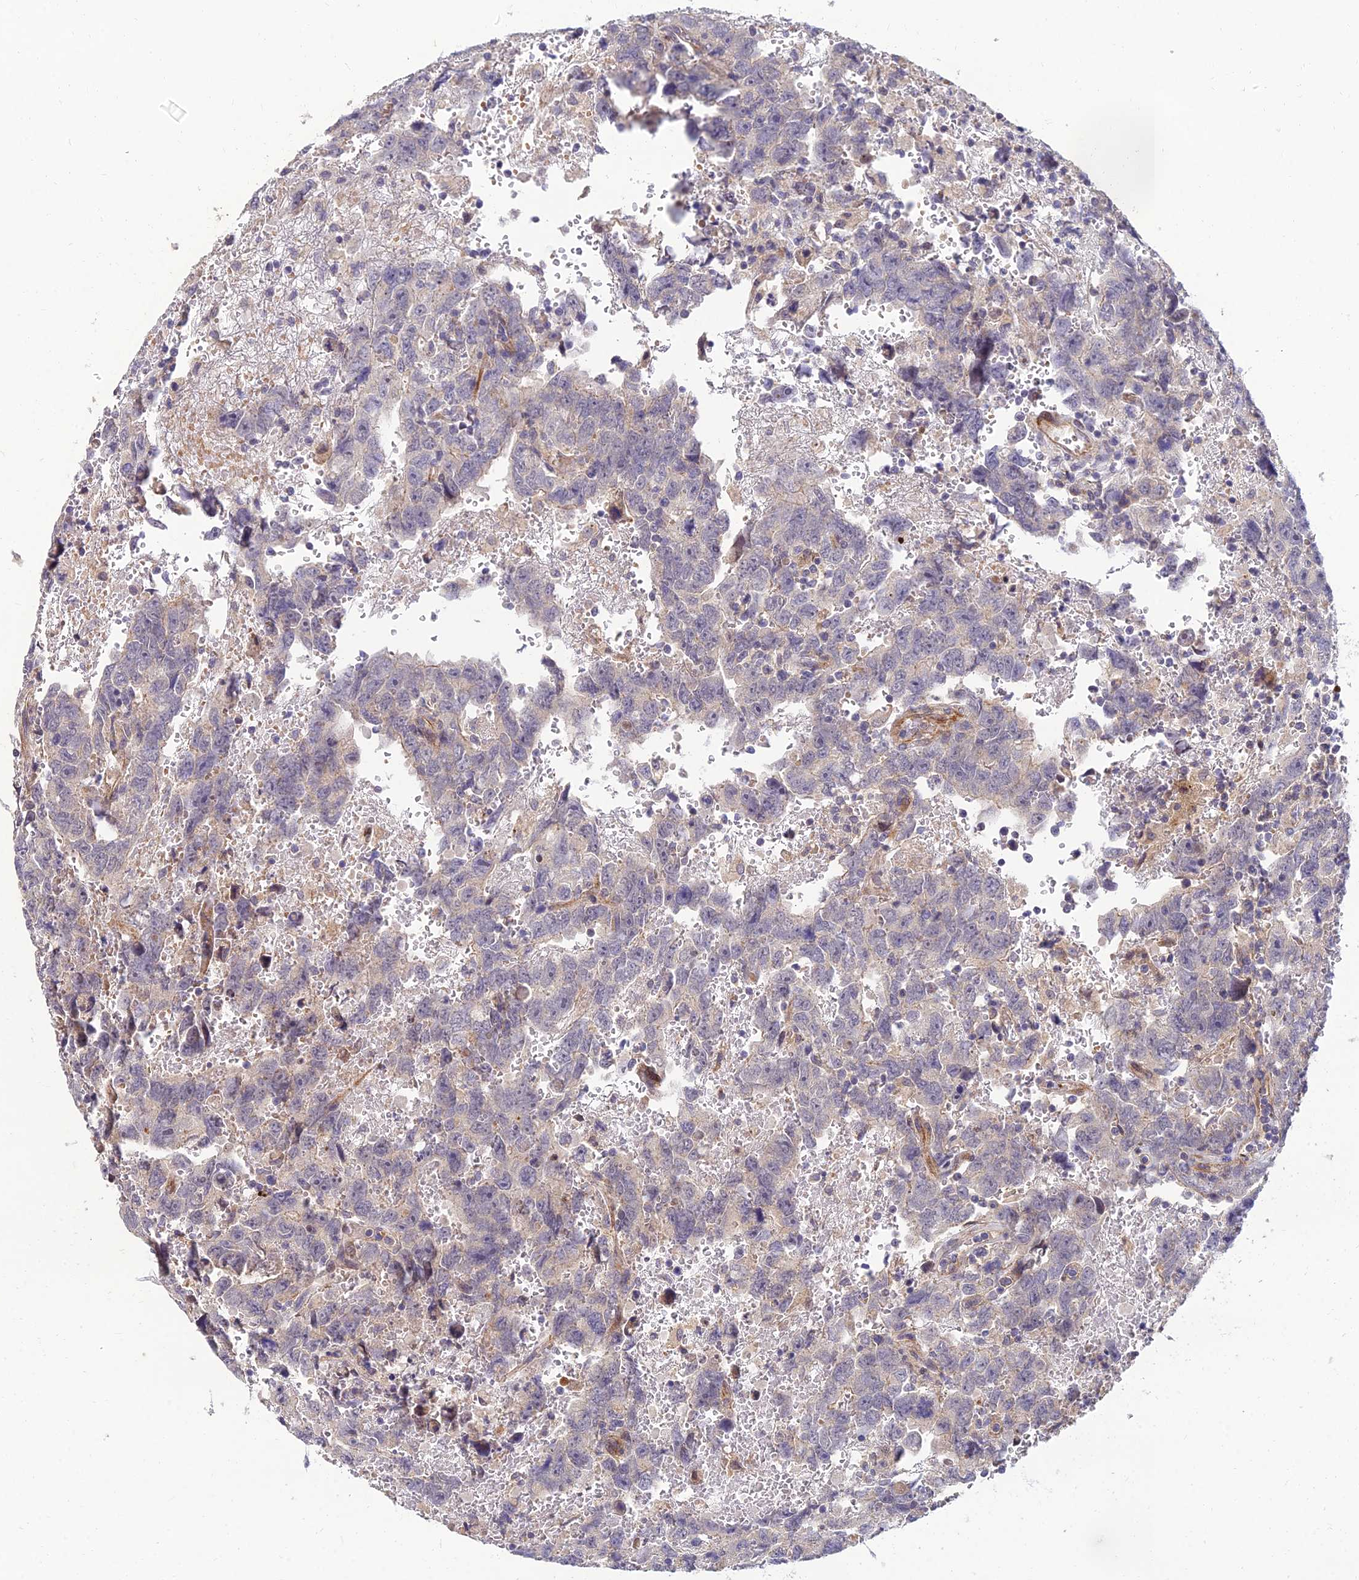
{"staining": {"intensity": "negative", "quantity": "none", "location": "none"}, "tissue": "testis cancer", "cell_type": "Tumor cells", "image_type": "cancer", "snomed": [{"axis": "morphology", "description": "Carcinoma, Embryonal, NOS"}, {"axis": "topography", "description": "Testis"}], "caption": "Tumor cells show no significant expression in testis cancer.", "gene": "NPY", "patient": {"sex": "male", "age": 45}}